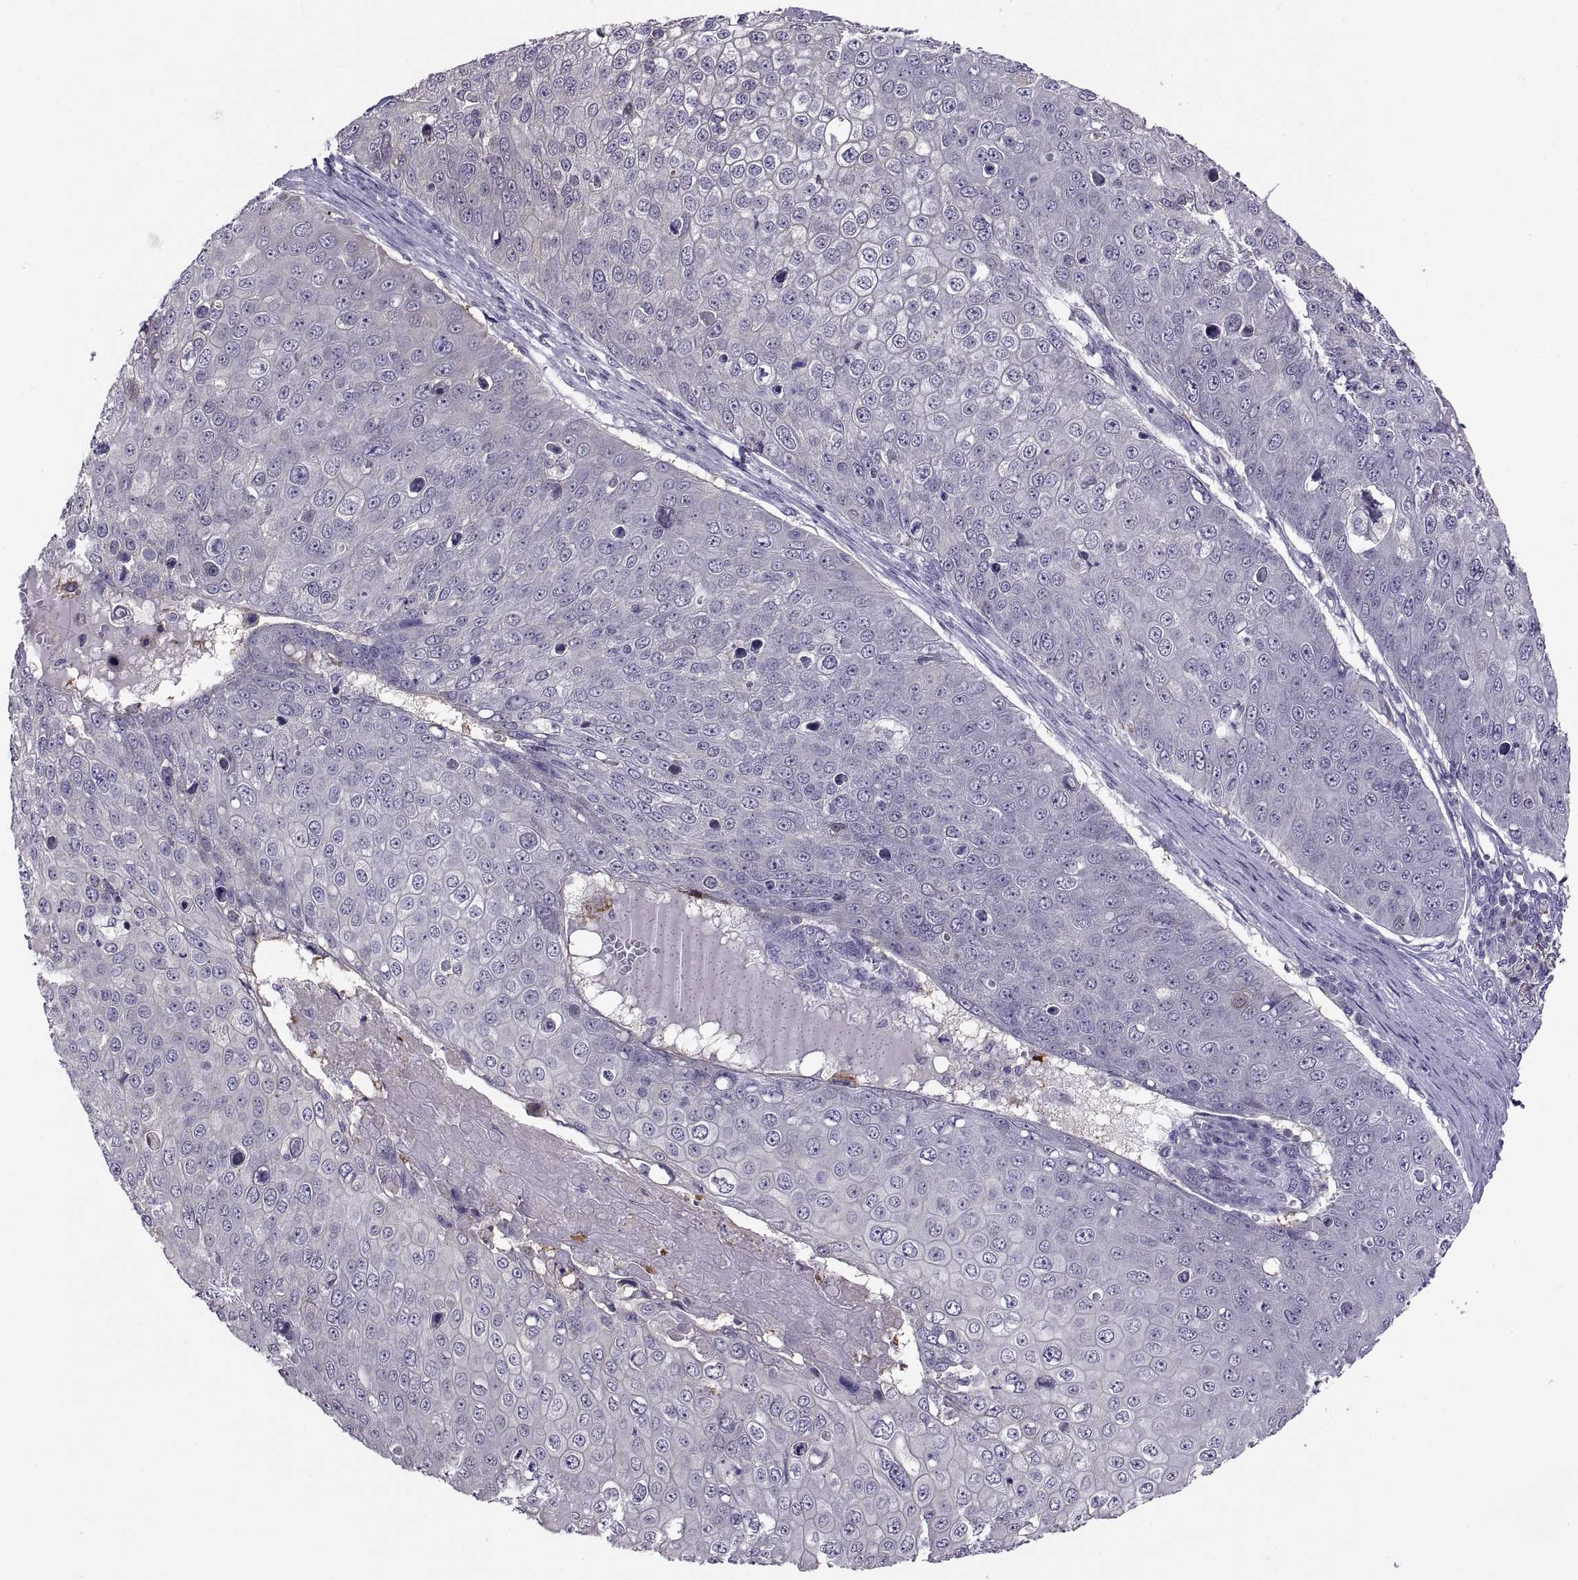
{"staining": {"intensity": "negative", "quantity": "none", "location": "none"}, "tissue": "skin cancer", "cell_type": "Tumor cells", "image_type": "cancer", "snomed": [{"axis": "morphology", "description": "Squamous cell carcinoma, NOS"}, {"axis": "topography", "description": "Skin"}], "caption": "Human squamous cell carcinoma (skin) stained for a protein using immunohistochemistry (IHC) reveals no positivity in tumor cells.", "gene": "TTC21A", "patient": {"sex": "male", "age": 71}}